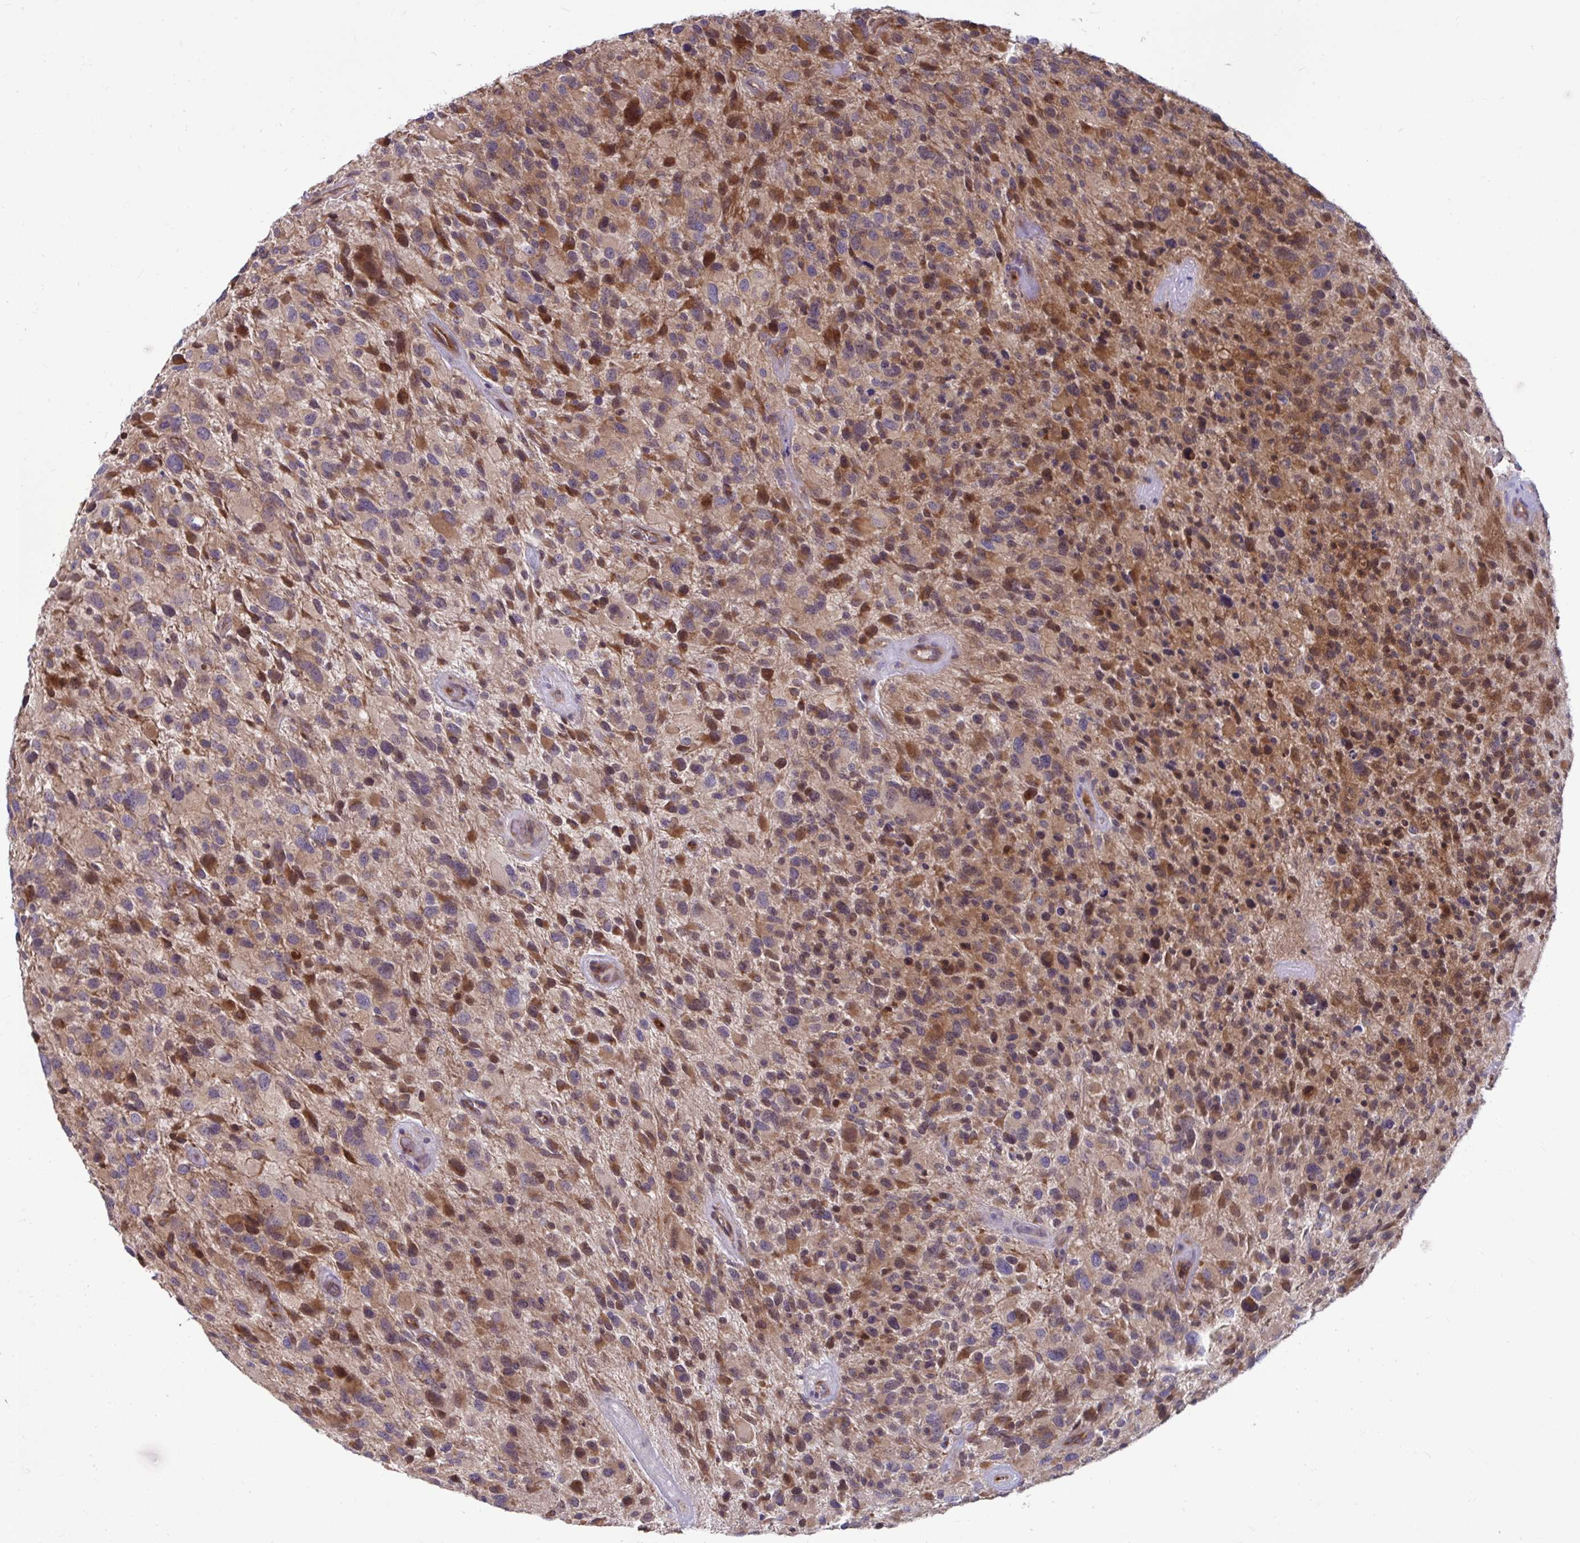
{"staining": {"intensity": "moderate", "quantity": ">75%", "location": "cytoplasmic/membranous"}, "tissue": "glioma", "cell_type": "Tumor cells", "image_type": "cancer", "snomed": [{"axis": "morphology", "description": "Glioma, malignant, High grade"}, {"axis": "topography", "description": "Brain"}], "caption": "Glioma was stained to show a protein in brown. There is medium levels of moderate cytoplasmic/membranous staining in approximately >75% of tumor cells.", "gene": "PCDHB7", "patient": {"sex": "female", "age": 67}}